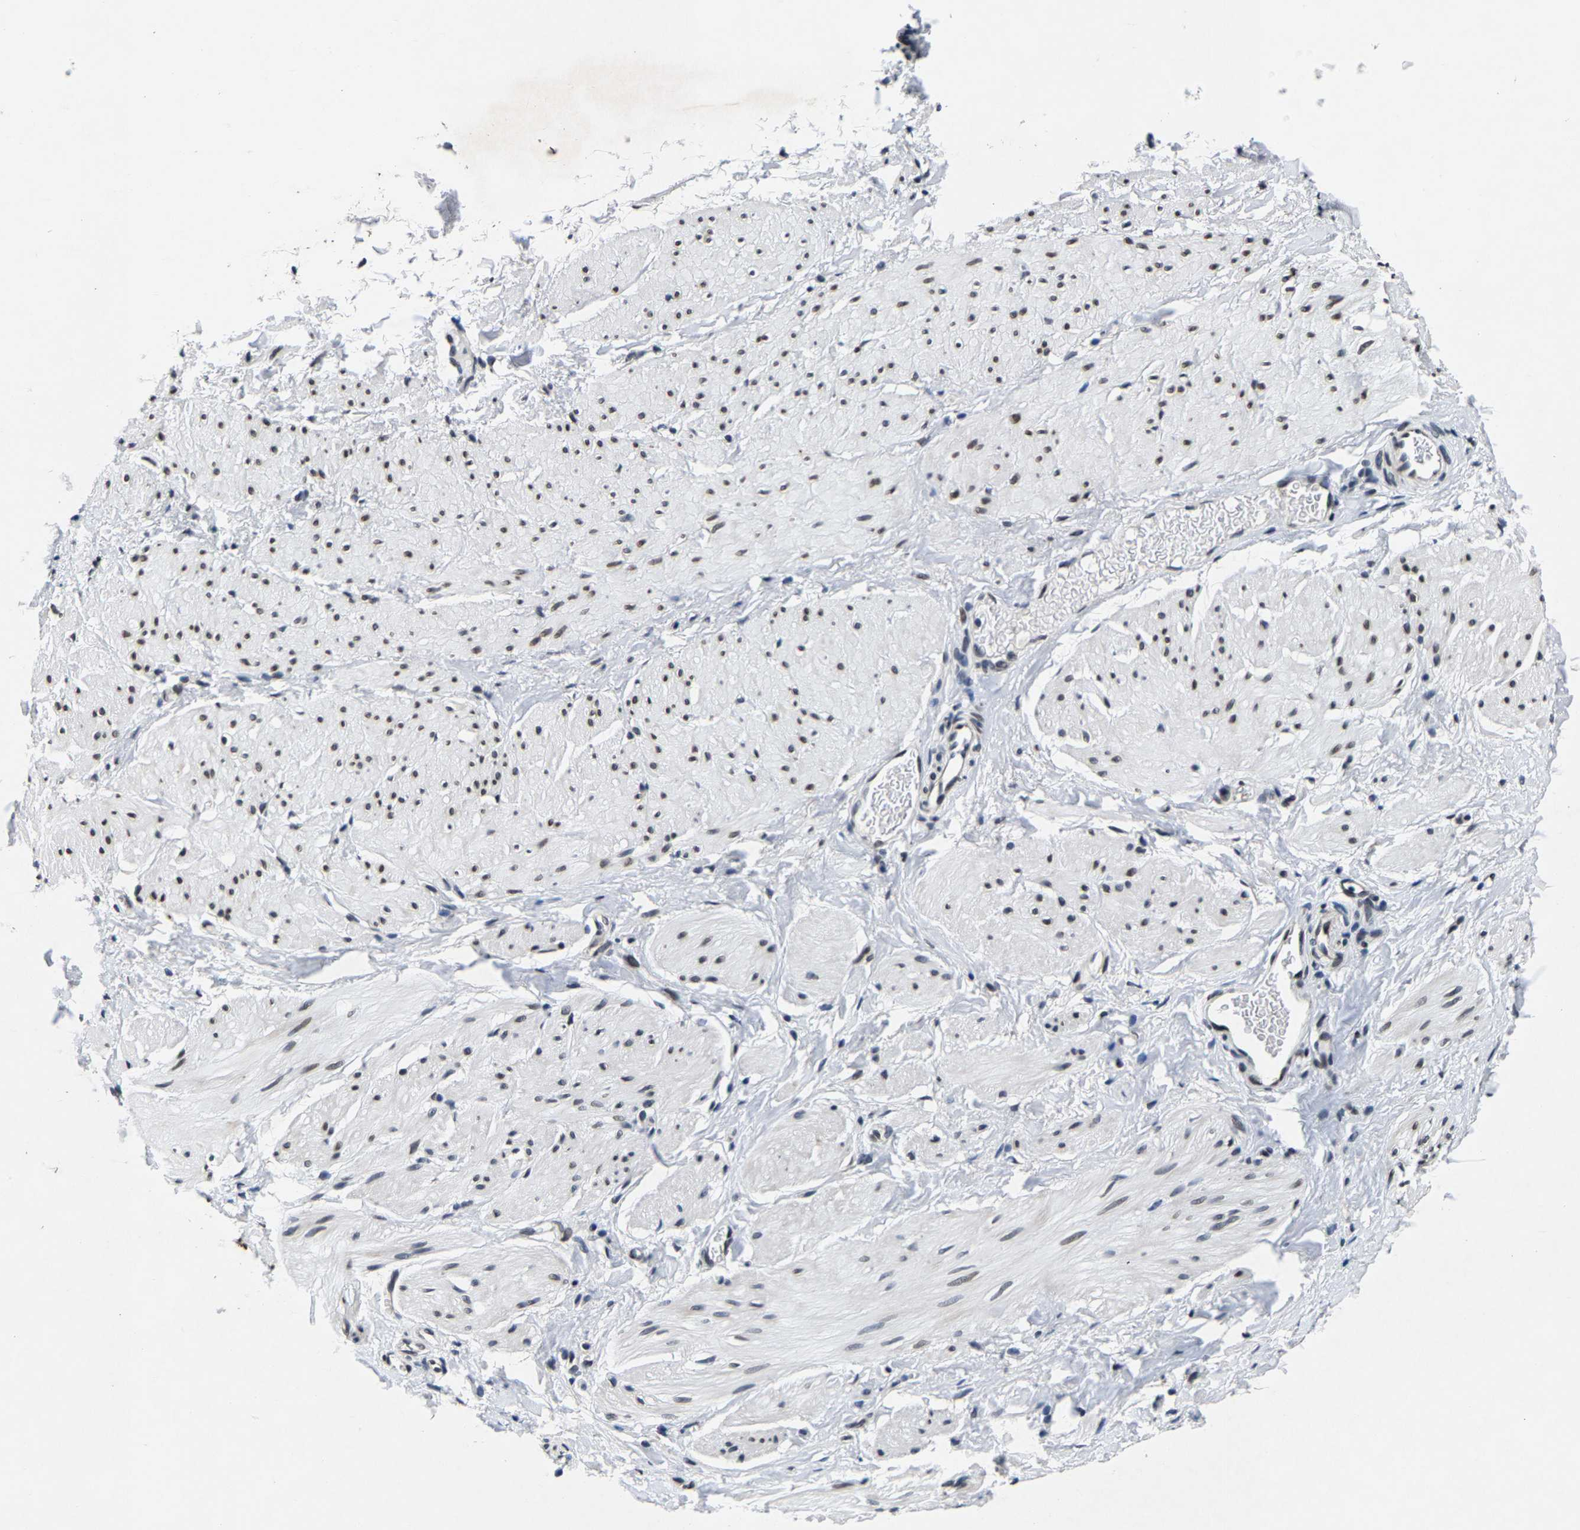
{"staining": {"intensity": "weak", "quantity": "25%-75%", "location": "nuclear"}, "tissue": "smooth muscle", "cell_type": "Smooth muscle cells", "image_type": "normal", "snomed": [{"axis": "morphology", "description": "Normal tissue, NOS"}, {"axis": "topography", "description": "Smooth muscle"}], "caption": "Smooth muscle cells show low levels of weak nuclear expression in approximately 25%-75% of cells in unremarkable smooth muscle. (DAB (3,3'-diaminobenzidine) = brown stain, brightfield microscopy at high magnification).", "gene": "UBN2", "patient": {"sex": "male", "age": 16}}